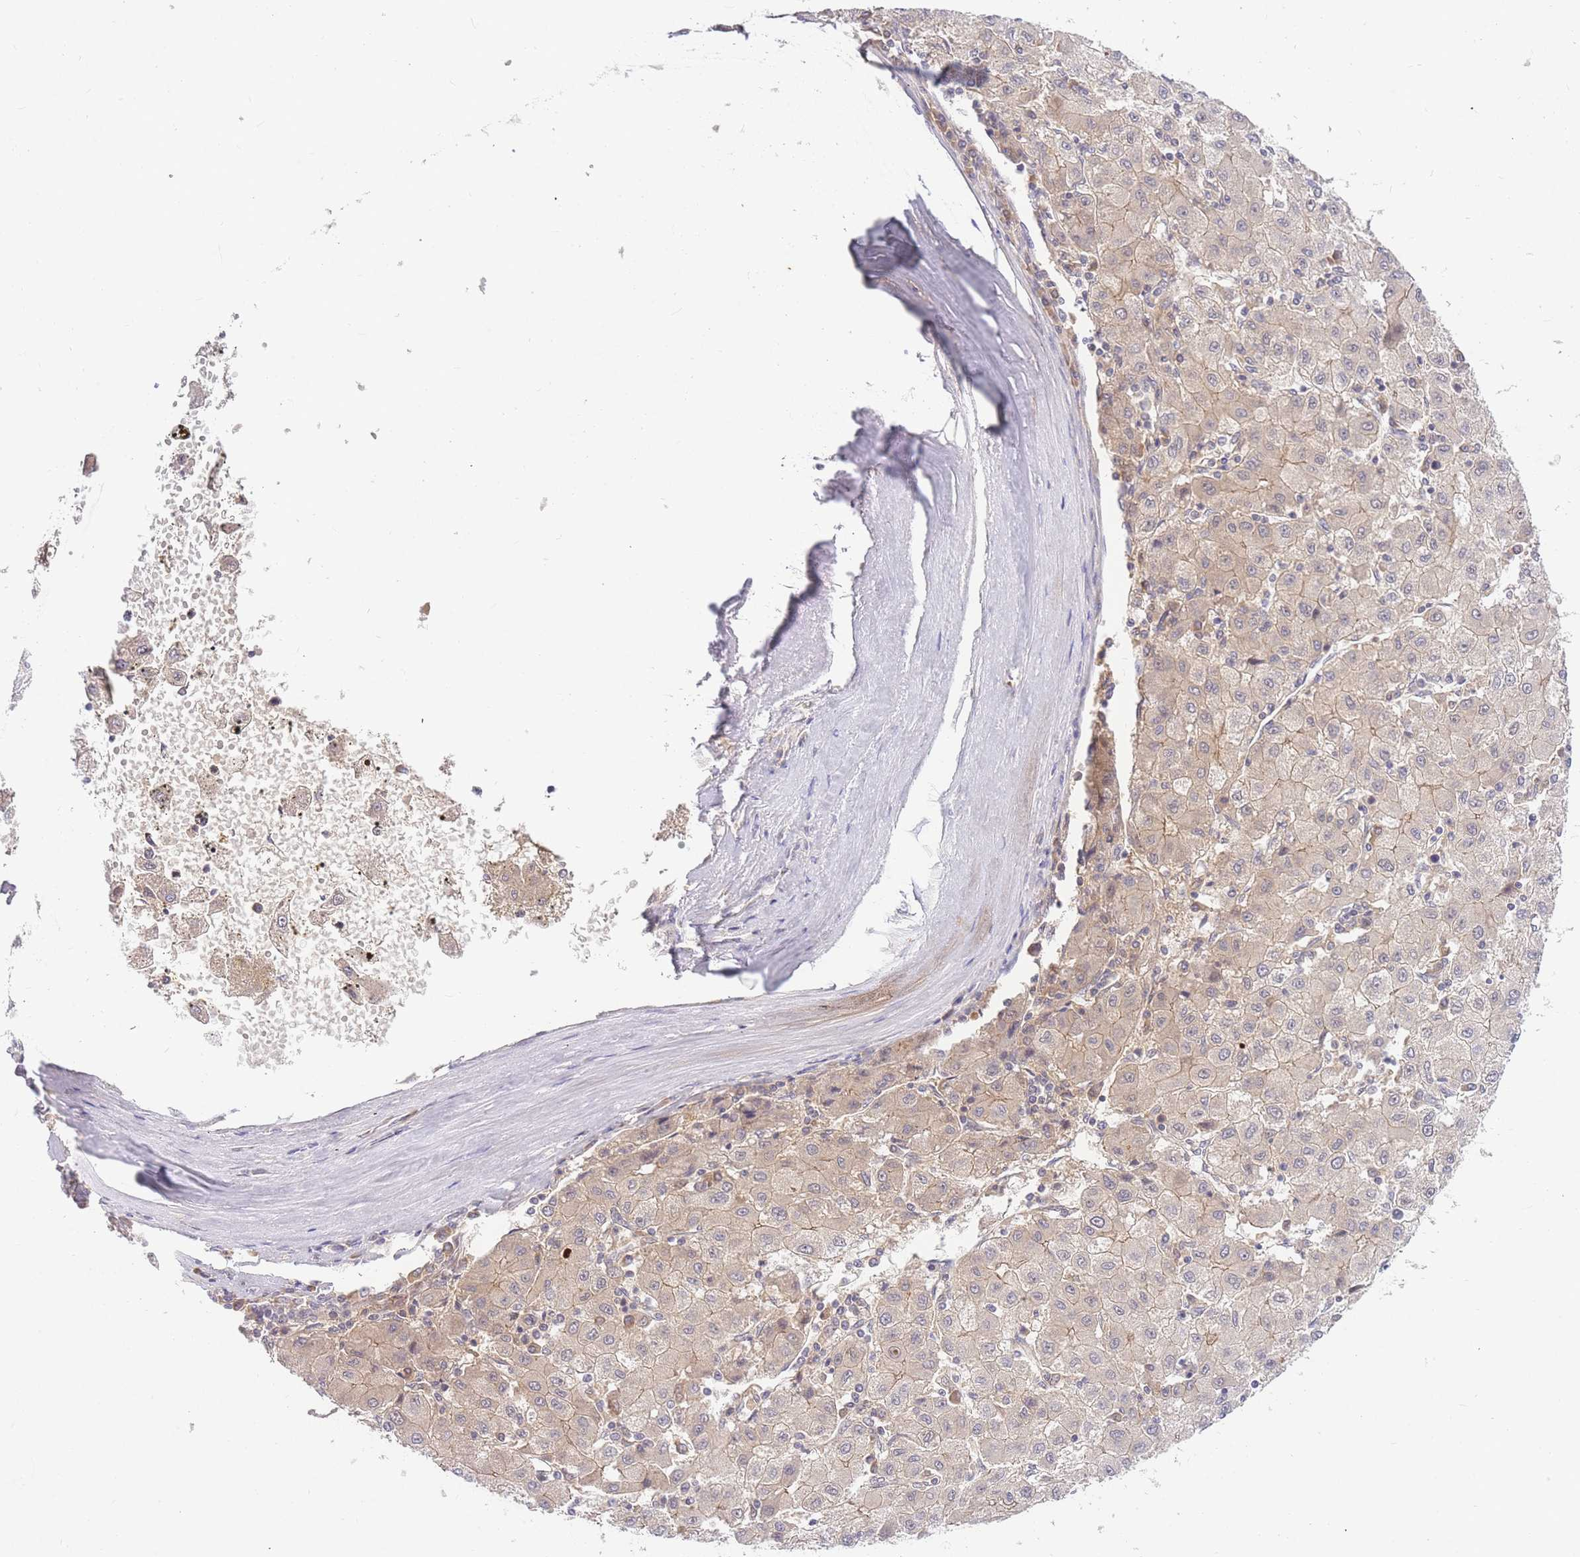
{"staining": {"intensity": "weak", "quantity": "<25%", "location": "cytoplasmic/membranous"}, "tissue": "liver cancer", "cell_type": "Tumor cells", "image_type": "cancer", "snomed": [{"axis": "morphology", "description": "Carcinoma, Hepatocellular, NOS"}, {"axis": "topography", "description": "Liver"}], "caption": "Tumor cells are negative for brown protein staining in liver hepatocellular carcinoma.", "gene": "ZNF577", "patient": {"sex": "male", "age": 72}}